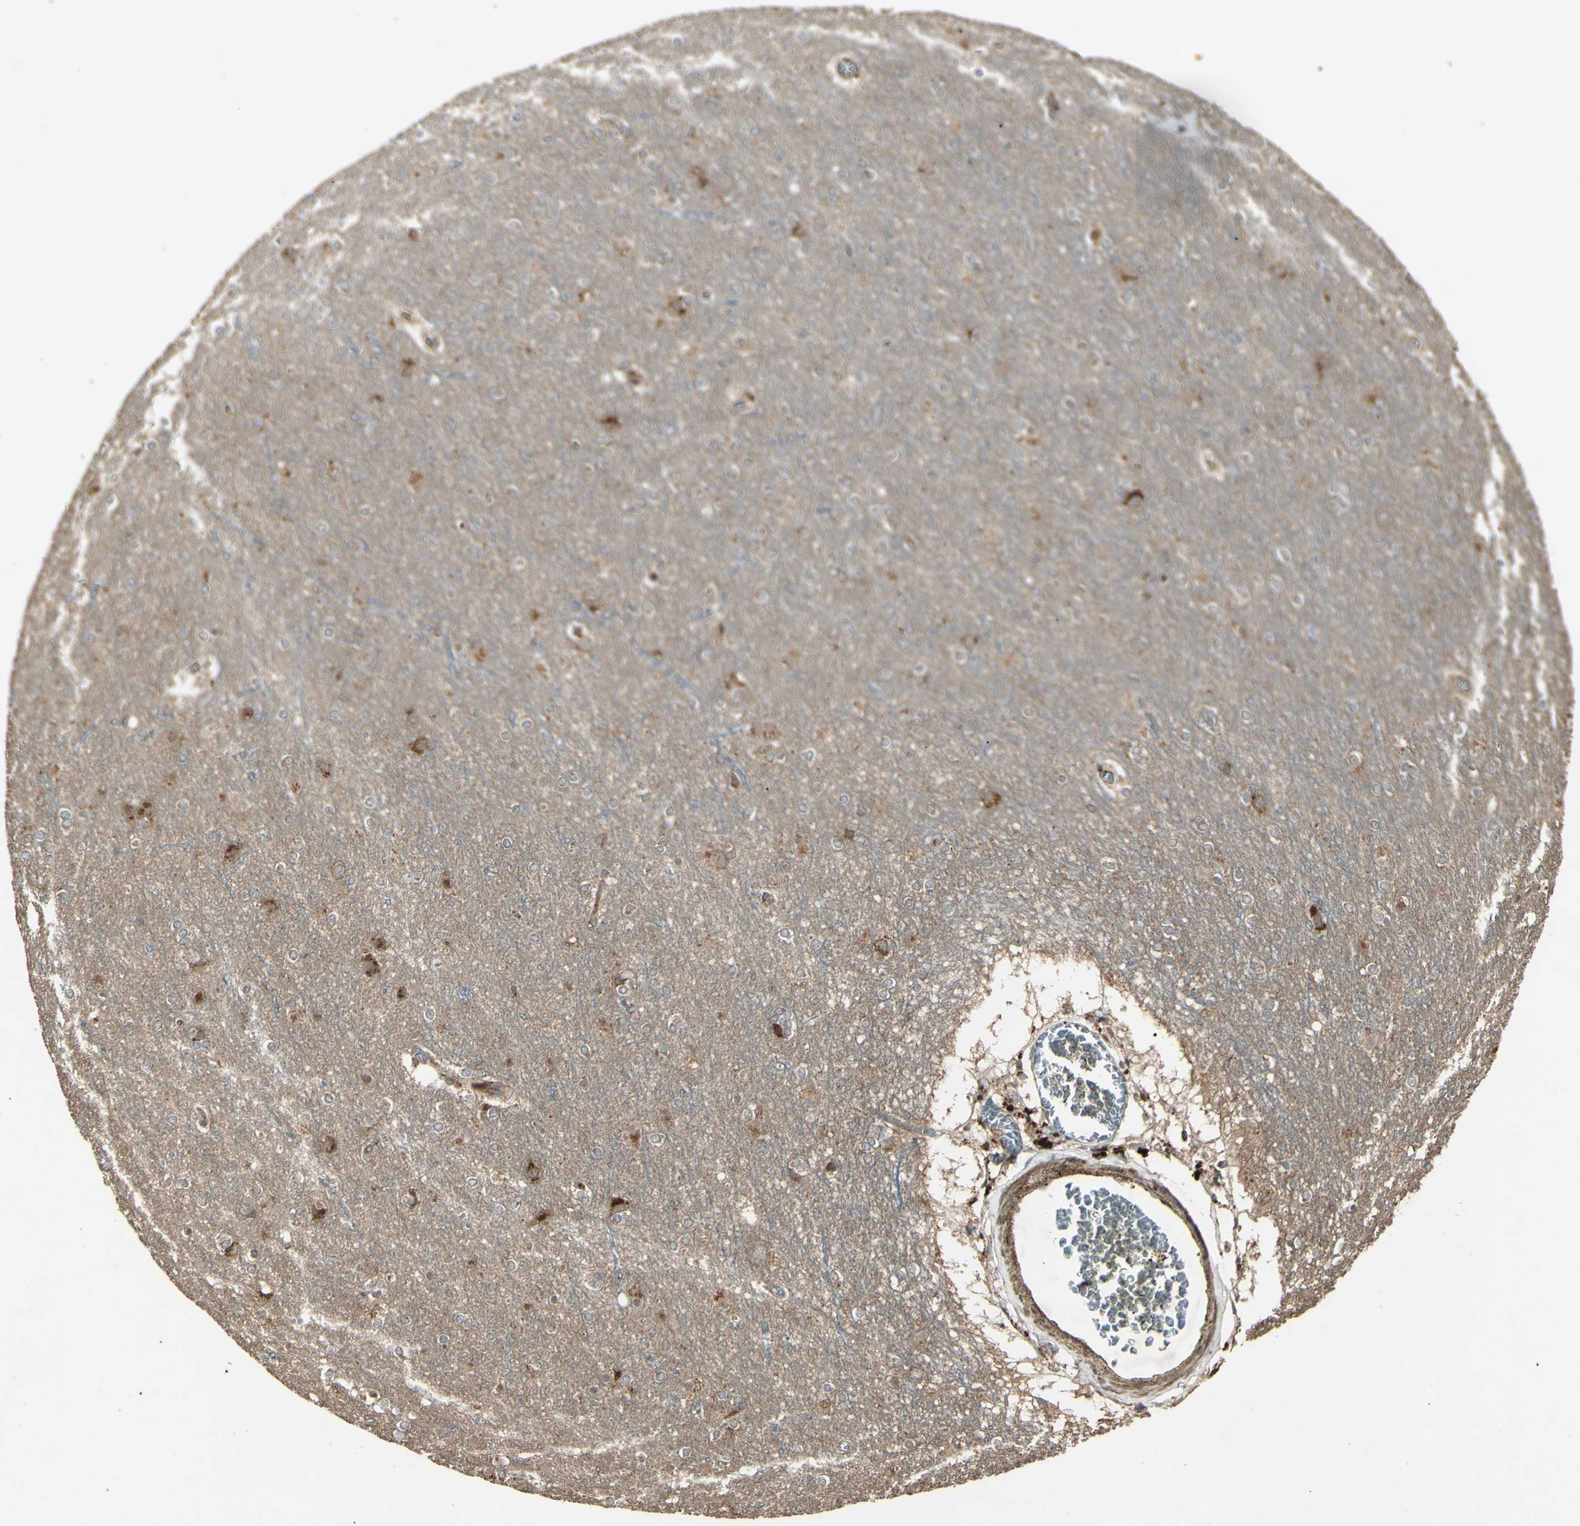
{"staining": {"intensity": "negative", "quantity": "none", "location": "none"}, "tissue": "cerebral cortex", "cell_type": "Endothelial cells", "image_type": "normal", "snomed": [{"axis": "morphology", "description": "Normal tissue, NOS"}, {"axis": "topography", "description": "Cerebral cortex"}], "caption": "IHC of benign human cerebral cortex exhibits no staining in endothelial cells. The staining is performed using DAB brown chromogen with nuclei counter-stained in using hematoxylin.", "gene": "AP1G1", "patient": {"sex": "female", "age": 54}}